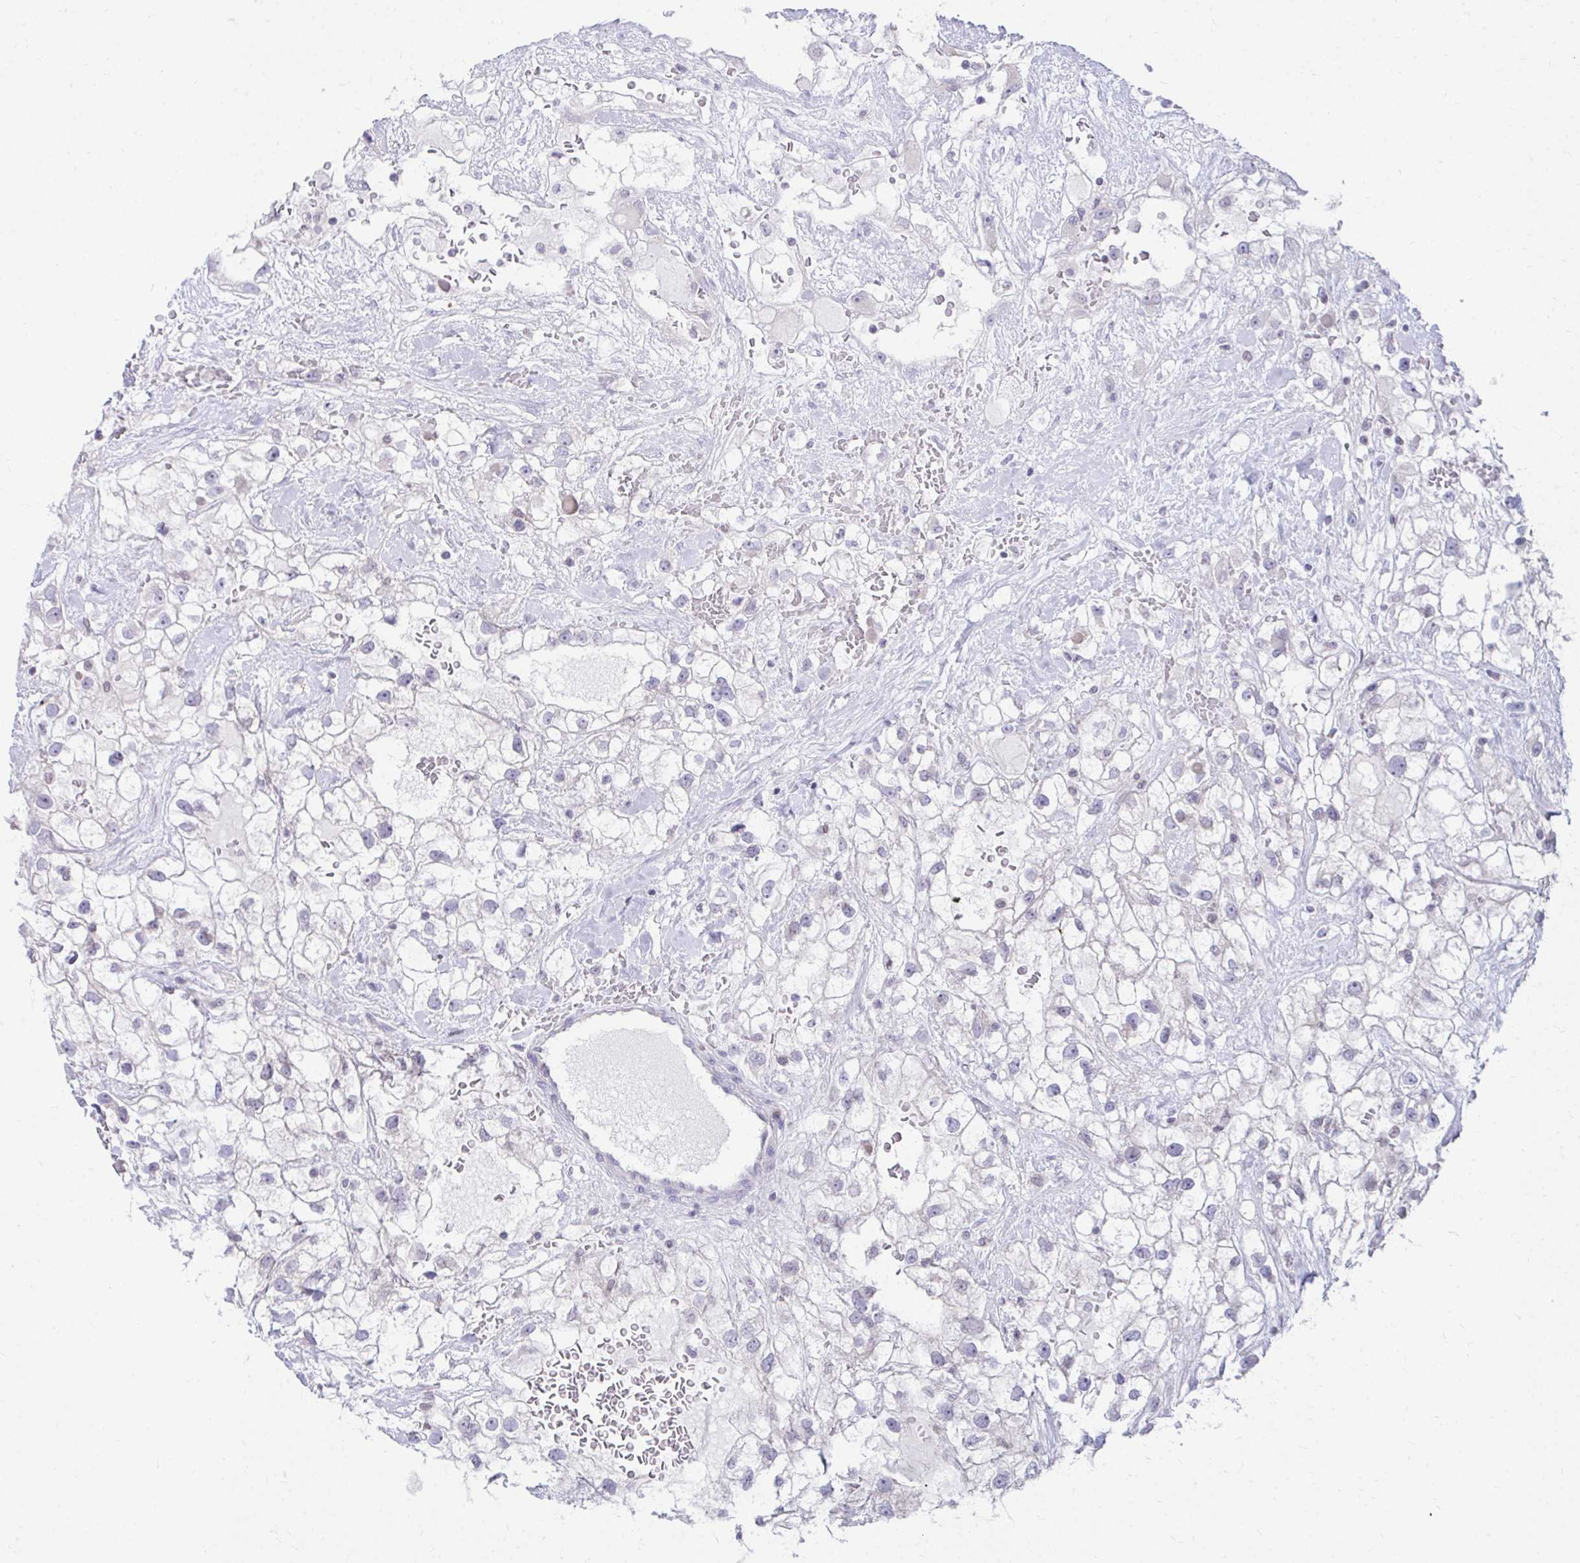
{"staining": {"intensity": "negative", "quantity": "none", "location": "none"}, "tissue": "renal cancer", "cell_type": "Tumor cells", "image_type": "cancer", "snomed": [{"axis": "morphology", "description": "Adenocarcinoma, NOS"}, {"axis": "topography", "description": "Kidney"}], "caption": "This is a histopathology image of immunohistochemistry staining of renal cancer, which shows no expression in tumor cells.", "gene": "OR7A5", "patient": {"sex": "male", "age": 59}}